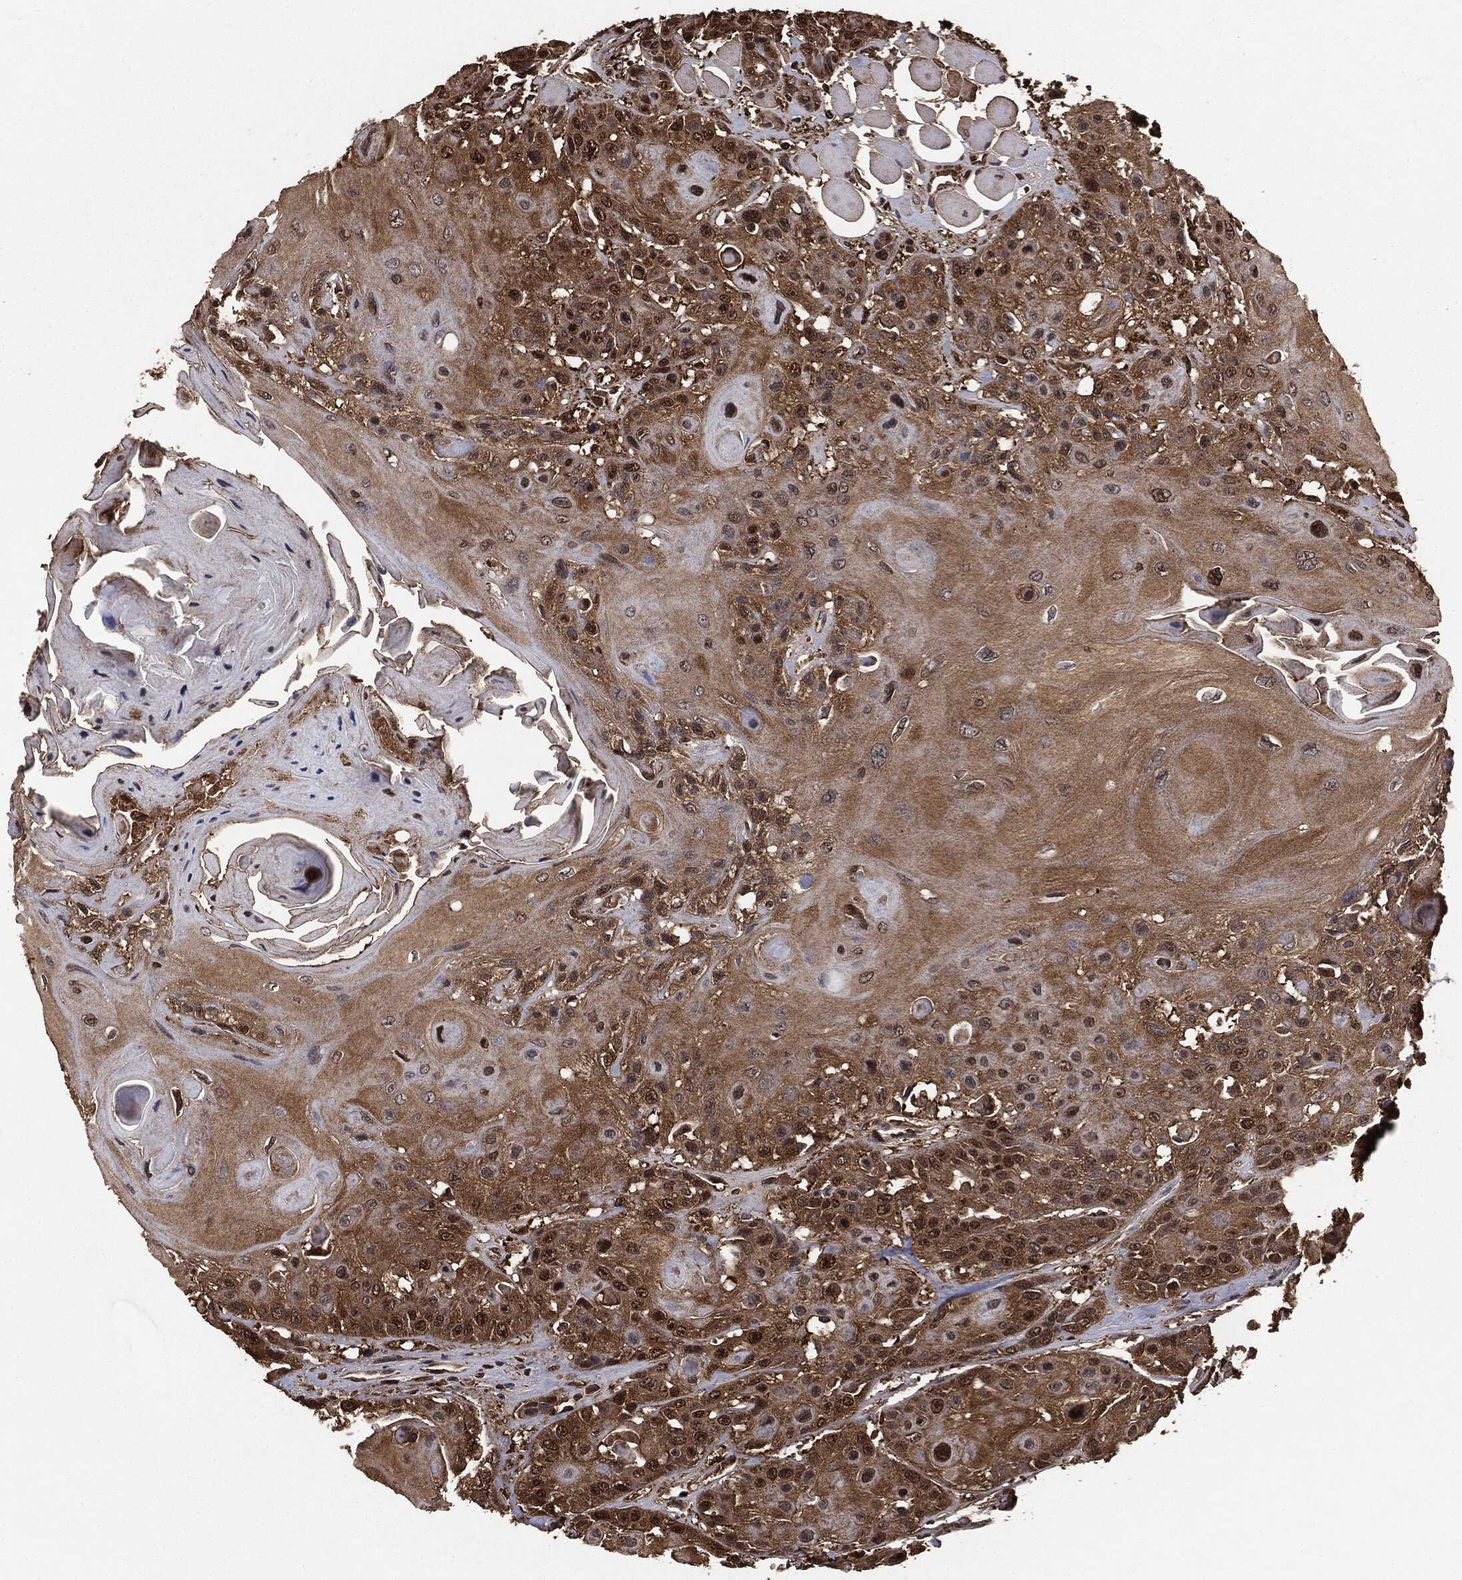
{"staining": {"intensity": "strong", "quantity": ">75%", "location": "cytoplasmic/membranous"}, "tissue": "head and neck cancer", "cell_type": "Tumor cells", "image_type": "cancer", "snomed": [{"axis": "morphology", "description": "Squamous cell carcinoma, NOS"}, {"axis": "topography", "description": "Head-Neck"}], "caption": "Brown immunohistochemical staining in head and neck cancer displays strong cytoplasmic/membranous positivity in about >75% of tumor cells.", "gene": "NME1", "patient": {"sex": "female", "age": 59}}